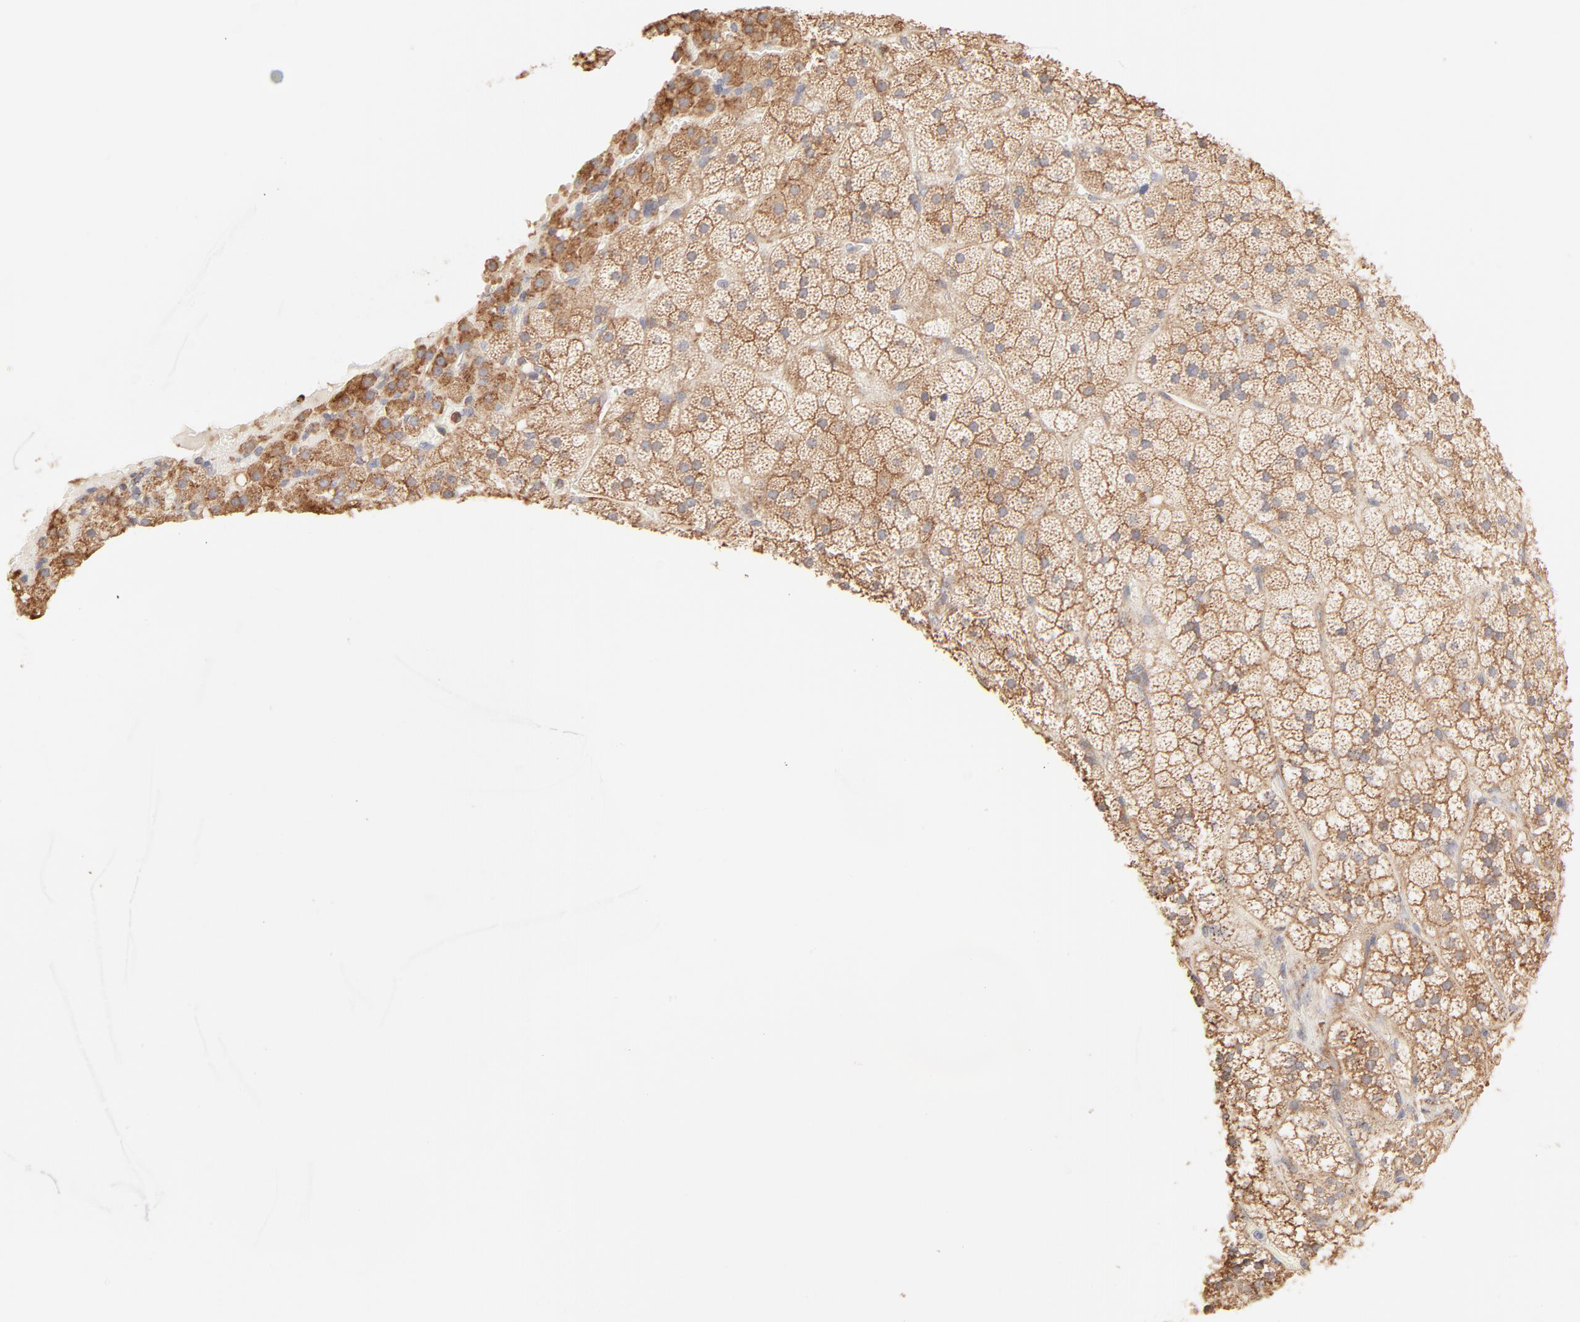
{"staining": {"intensity": "moderate", "quantity": ">75%", "location": "cytoplasmic/membranous"}, "tissue": "adrenal gland", "cell_type": "Glandular cells", "image_type": "normal", "snomed": [{"axis": "morphology", "description": "Normal tissue, NOS"}, {"axis": "topography", "description": "Adrenal gland"}], "caption": "Adrenal gland stained for a protein displays moderate cytoplasmic/membranous positivity in glandular cells. Using DAB (3,3'-diaminobenzidine) (brown) and hematoxylin (blue) stains, captured at high magnification using brightfield microscopy.", "gene": "RPS20", "patient": {"sex": "male", "age": 35}}